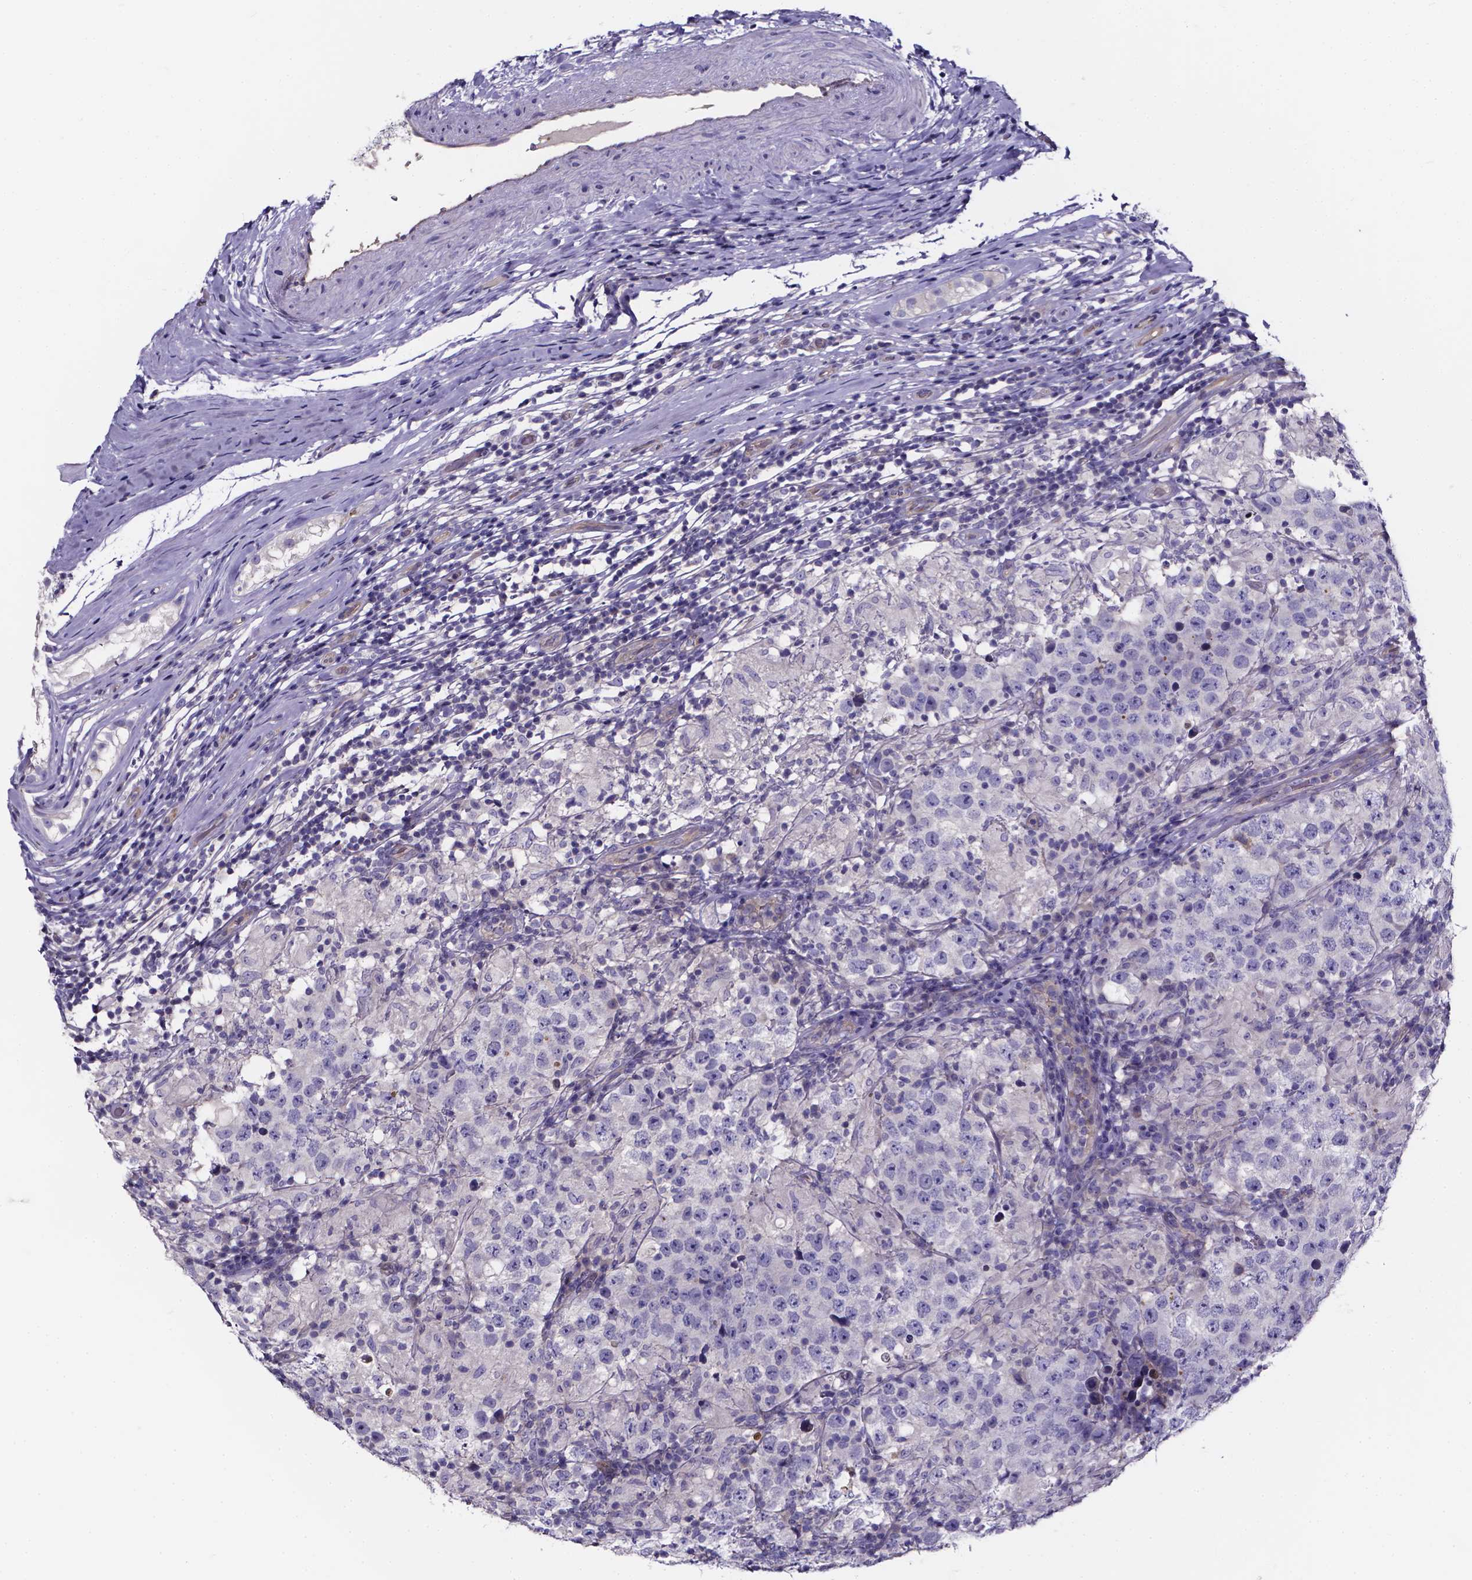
{"staining": {"intensity": "negative", "quantity": "none", "location": "none"}, "tissue": "testis cancer", "cell_type": "Tumor cells", "image_type": "cancer", "snomed": [{"axis": "morphology", "description": "Seminoma, NOS"}, {"axis": "morphology", "description": "Carcinoma, Embryonal, NOS"}, {"axis": "topography", "description": "Testis"}], "caption": "Immunohistochemistry (IHC) of embryonal carcinoma (testis) shows no positivity in tumor cells.", "gene": "CACNG8", "patient": {"sex": "male", "age": 41}}